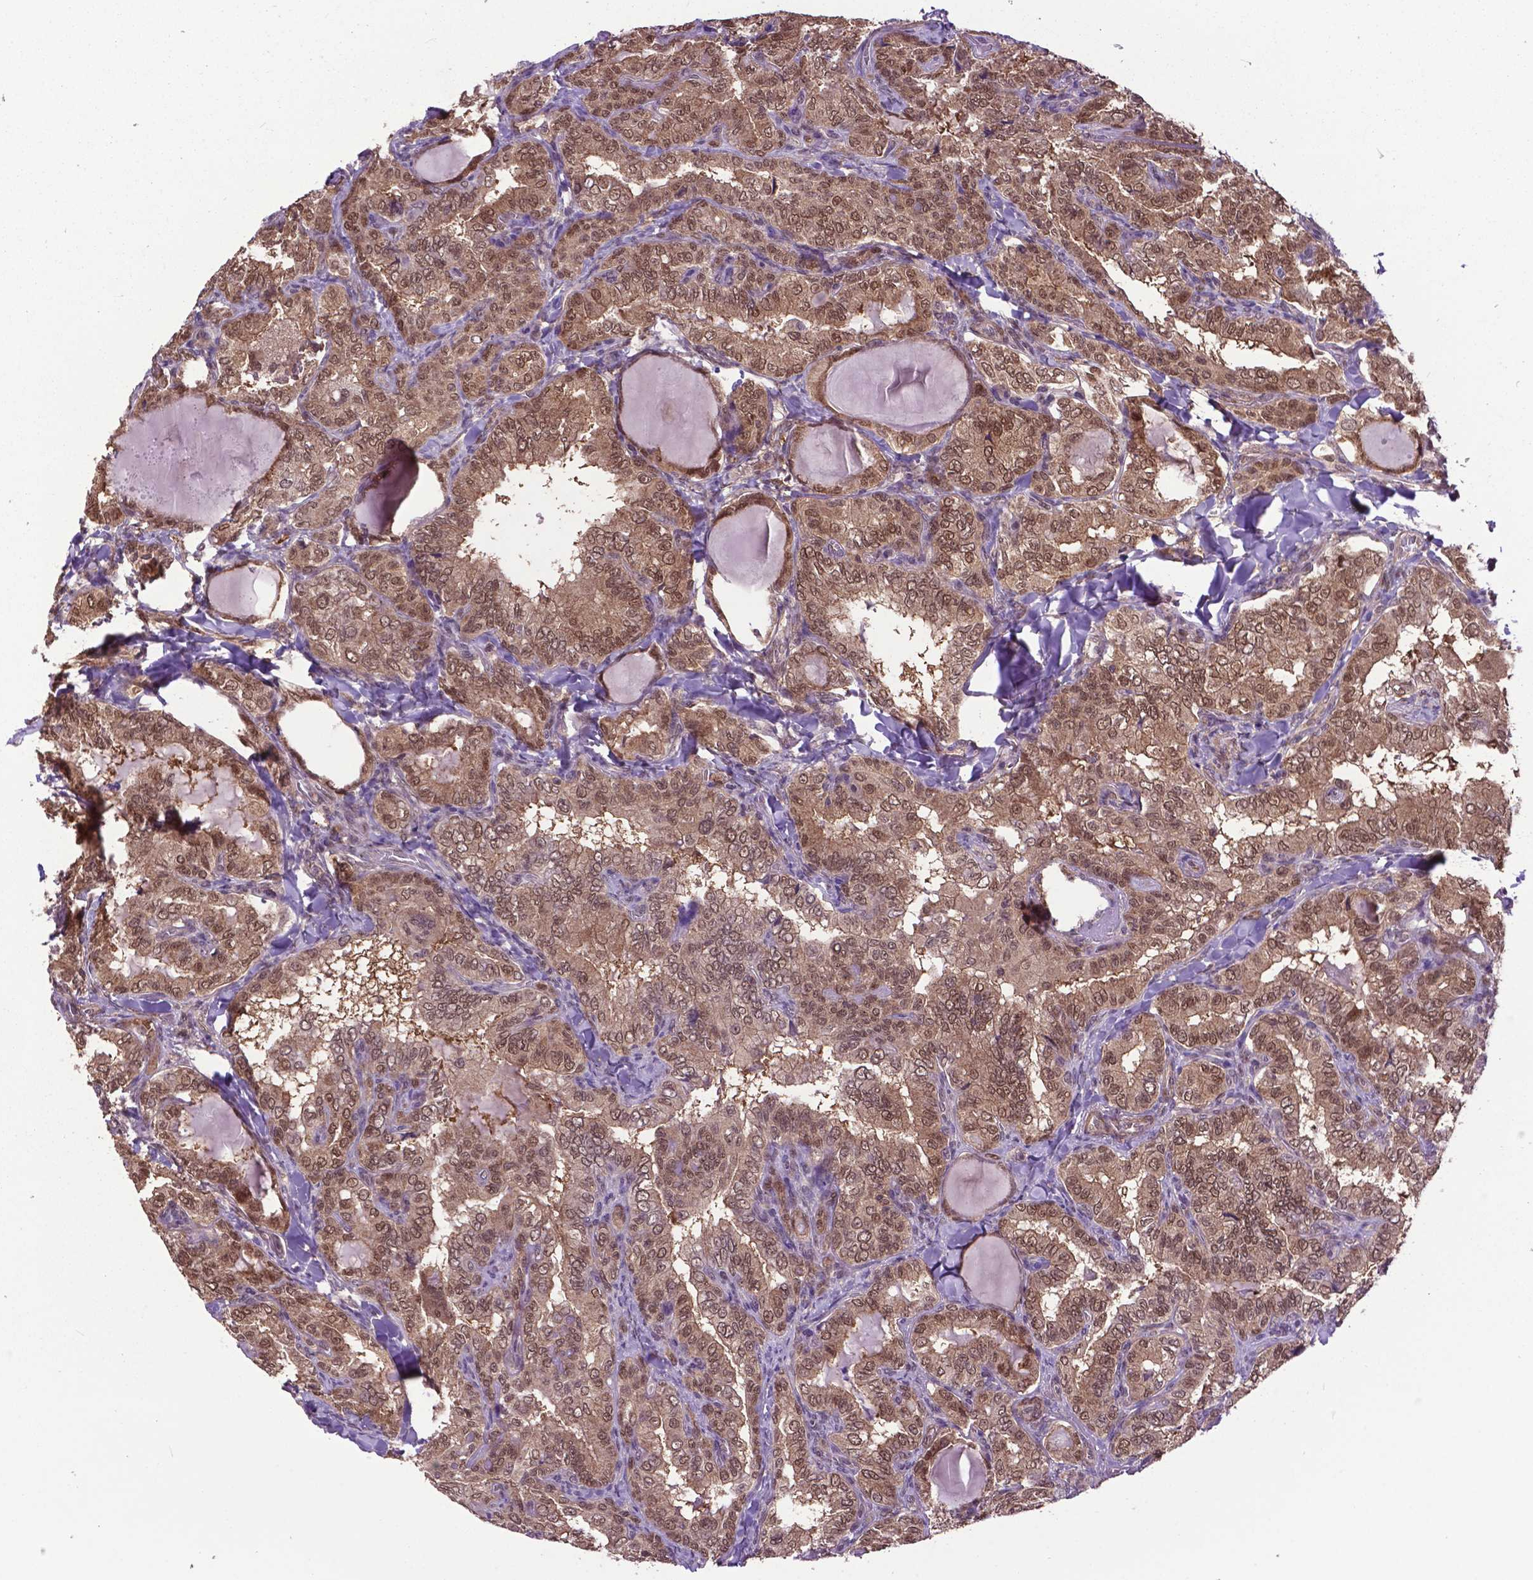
{"staining": {"intensity": "moderate", "quantity": ">75%", "location": "cytoplasmic/membranous,nuclear"}, "tissue": "thyroid cancer", "cell_type": "Tumor cells", "image_type": "cancer", "snomed": [{"axis": "morphology", "description": "Papillary adenocarcinoma, NOS"}, {"axis": "topography", "description": "Thyroid gland"}], "caption": "The micrograph demonstrates immunohistochemical staining of papillary adenocarcinoma (thyroid). There is moderate cytoplasmic/membranous and nuclear staining is identified in about >75% of tumor cells.", "gene": "OTUB1", "patient": {"sex": "female", "age": 75}}